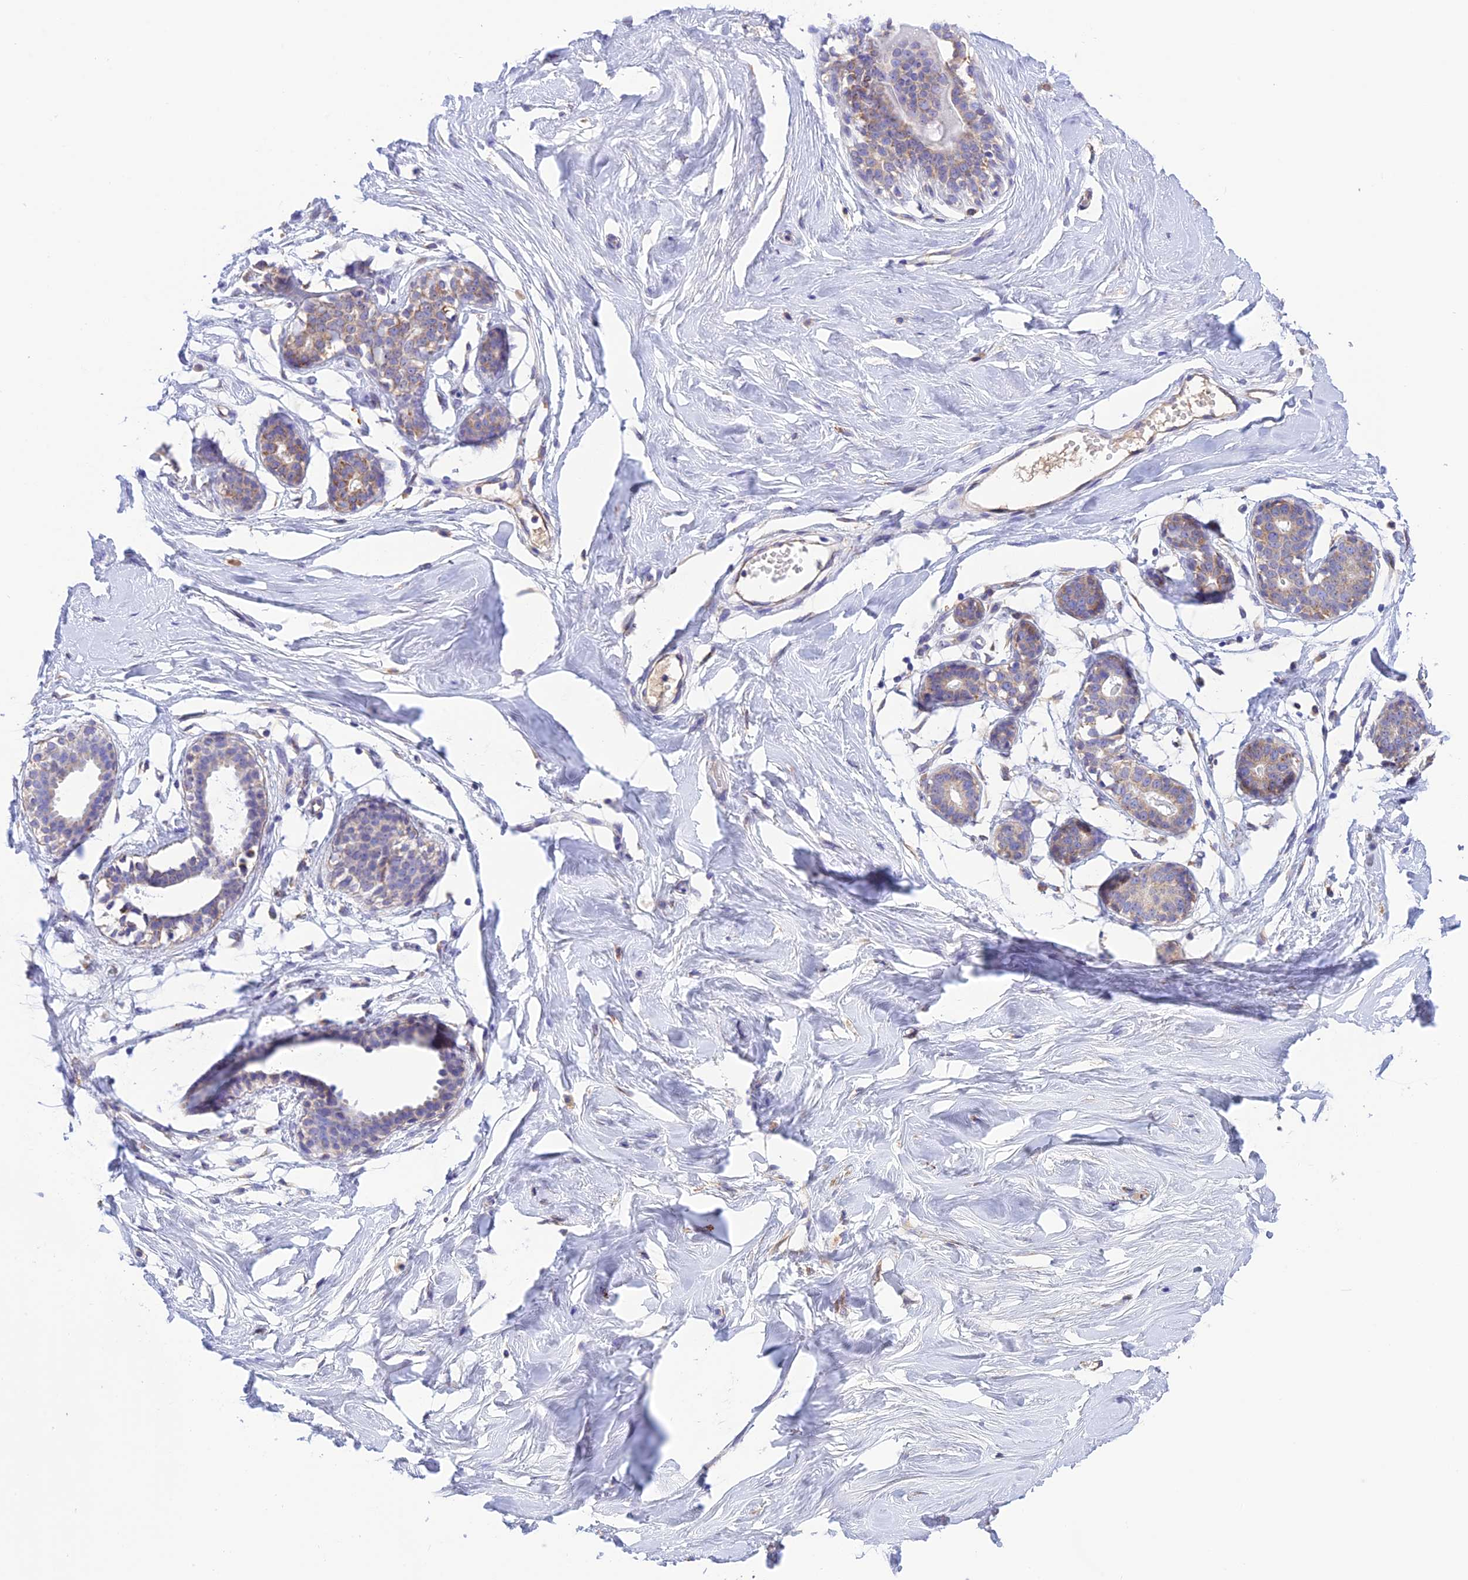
{"staining": {"intensity": "negative", "quantity": "none", "location": "none"}, "tissue": "breast", "cell_type": "Adipocytes", "image_type": "normal", "snomed": [{"axis": "morphology", "description": "Normal tissue, NOS"}, {"axis": "morphology", "description": "Adenoma, NOS"}, {"axis": "topography", "description": "Breast"}], "caption": "The immunohistochemistry photomicrograph has no significant positivity in adipocytes of breast. (DAB (3,3'-diaminobenzidine) immunohistochemistry (IHC), high magnification).", "gene": "ENSG00000255439", "patient": {"sex": "female", "age": 23}}